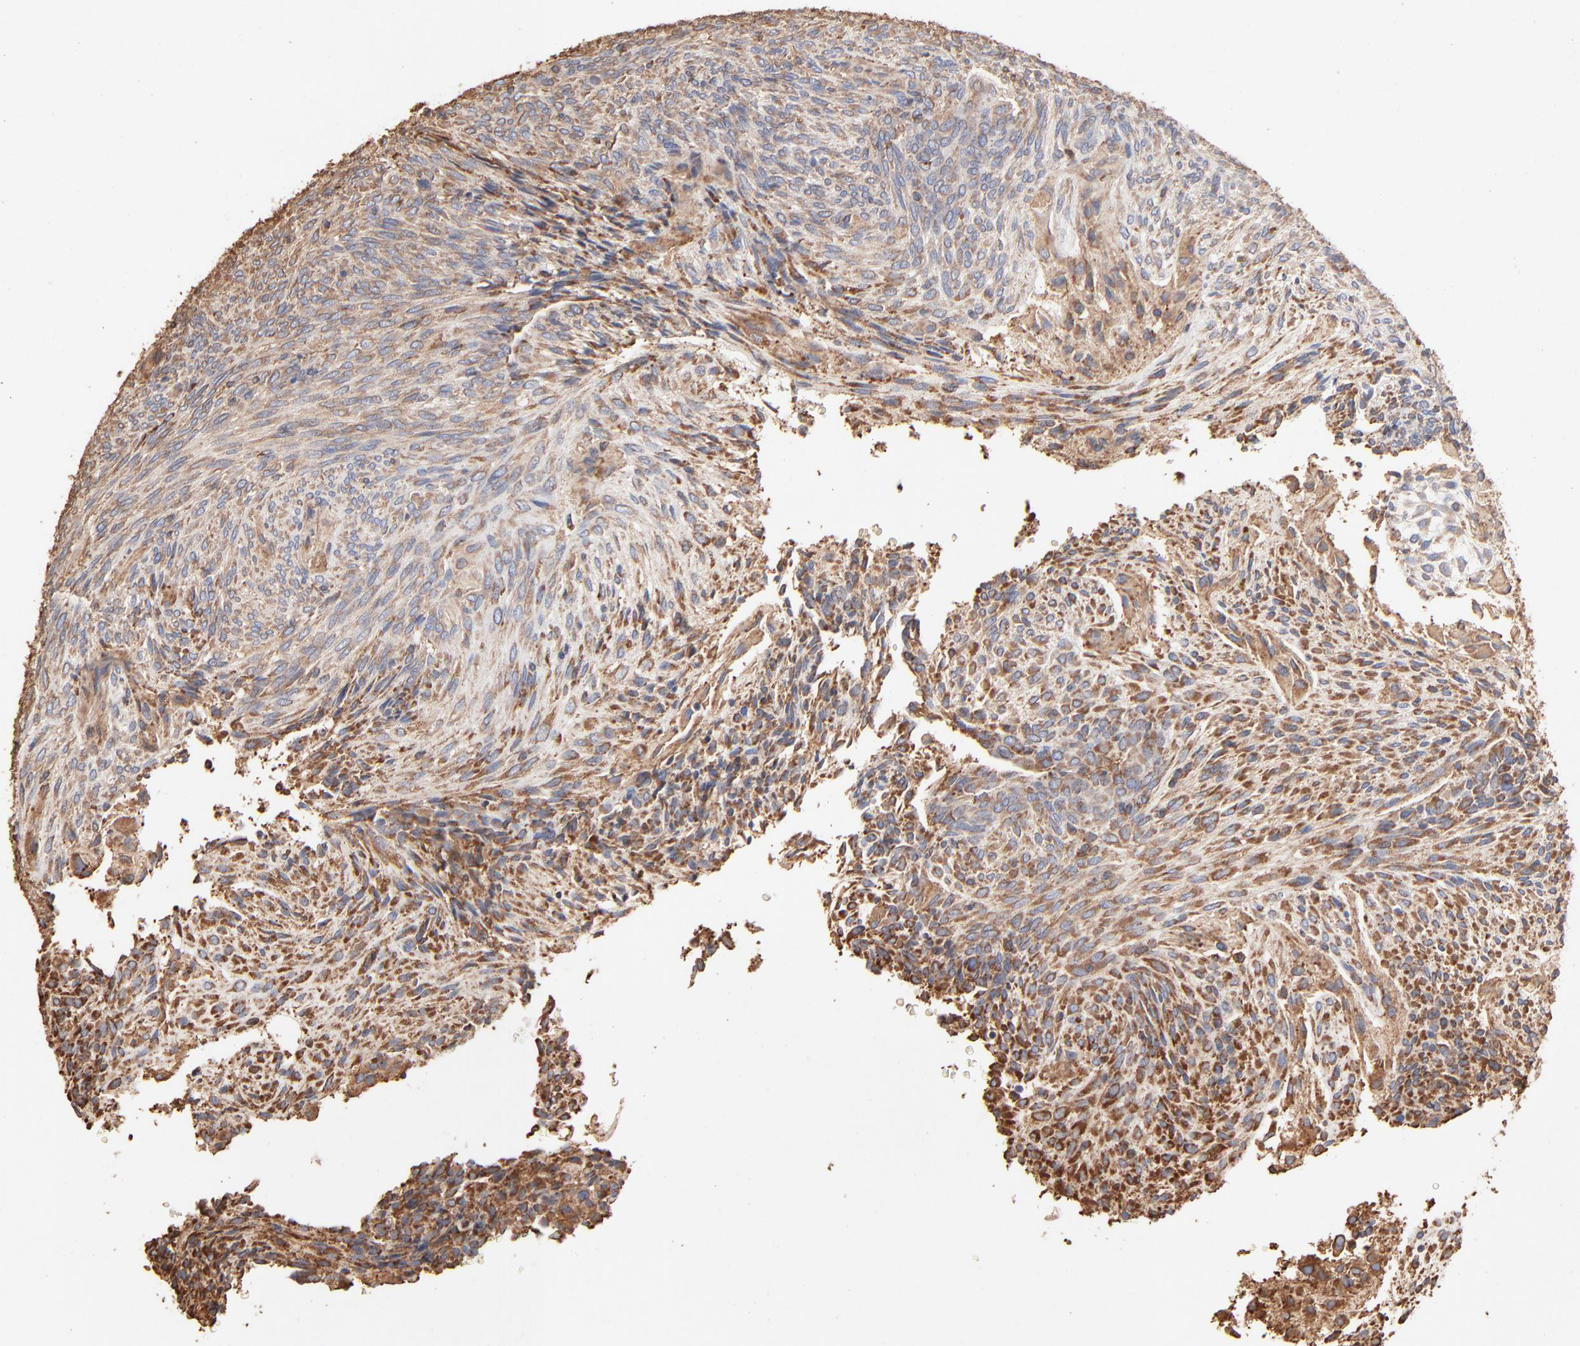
{"staining": {"intensity": "weak", "quantity": ">75%", "location": "cytoplasmic/membranous"}, "tissue": "glioma", "cell_type": "Tumor cells", "image_type": "cancer", "snomed": [{"axis": "morphology", "description": "Glioma, malignant, High grade"}, {"axis": "topography", "description": "Cerebral cortex"}], "caption": "Brown immunohistochemical staining in malignant high-grade glioma reveals weak cytoplasmic/membranous staining in about >75% of tumor cells.", "gene": "PDIA3", "patient": {"sex": "female", "age": 55}}